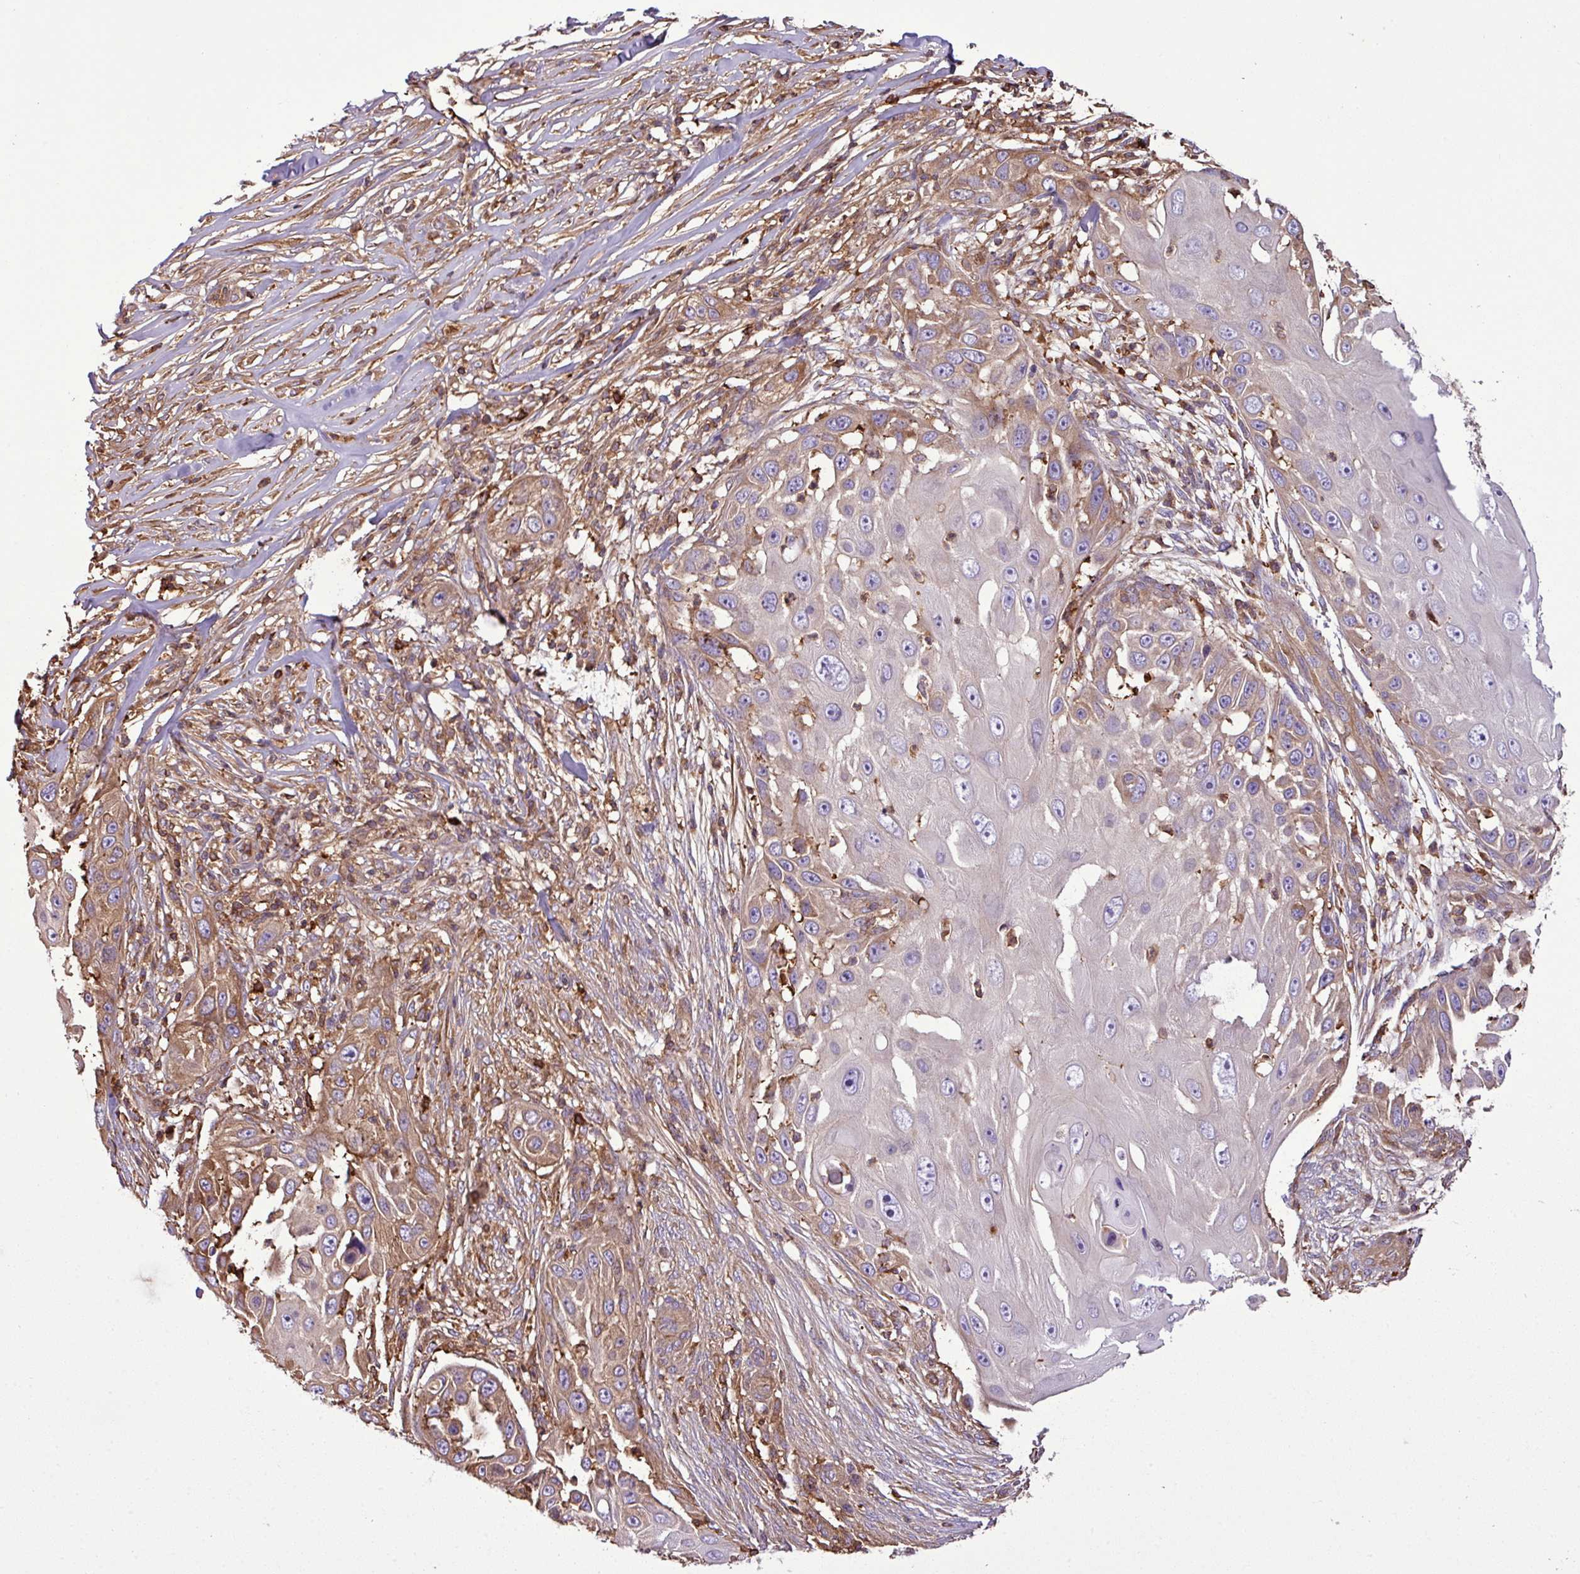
{"staining": {"intensity": "moderate", "quantity": "<25%", "location": "cytoplasmic/membranous"}, "tissue": "skin cancer", "cell_type": "Tumor cells", "image_type": "cancer", "snomed": [{"axis": "morphology", "description": "Squamous cell carcinoma, NOS"}, {"axis": "topography", "description": "Skin"}], "caption": "Brown immunohistochemical staining in skin cancer demonstrates moderate cytoplasmic/membranous positivity in about <25% of tumor cells. (IHC, brightfield microscopy, high magnification).", "gene": "PGAP6", "patient": {"sex": "female", "age": 44}}